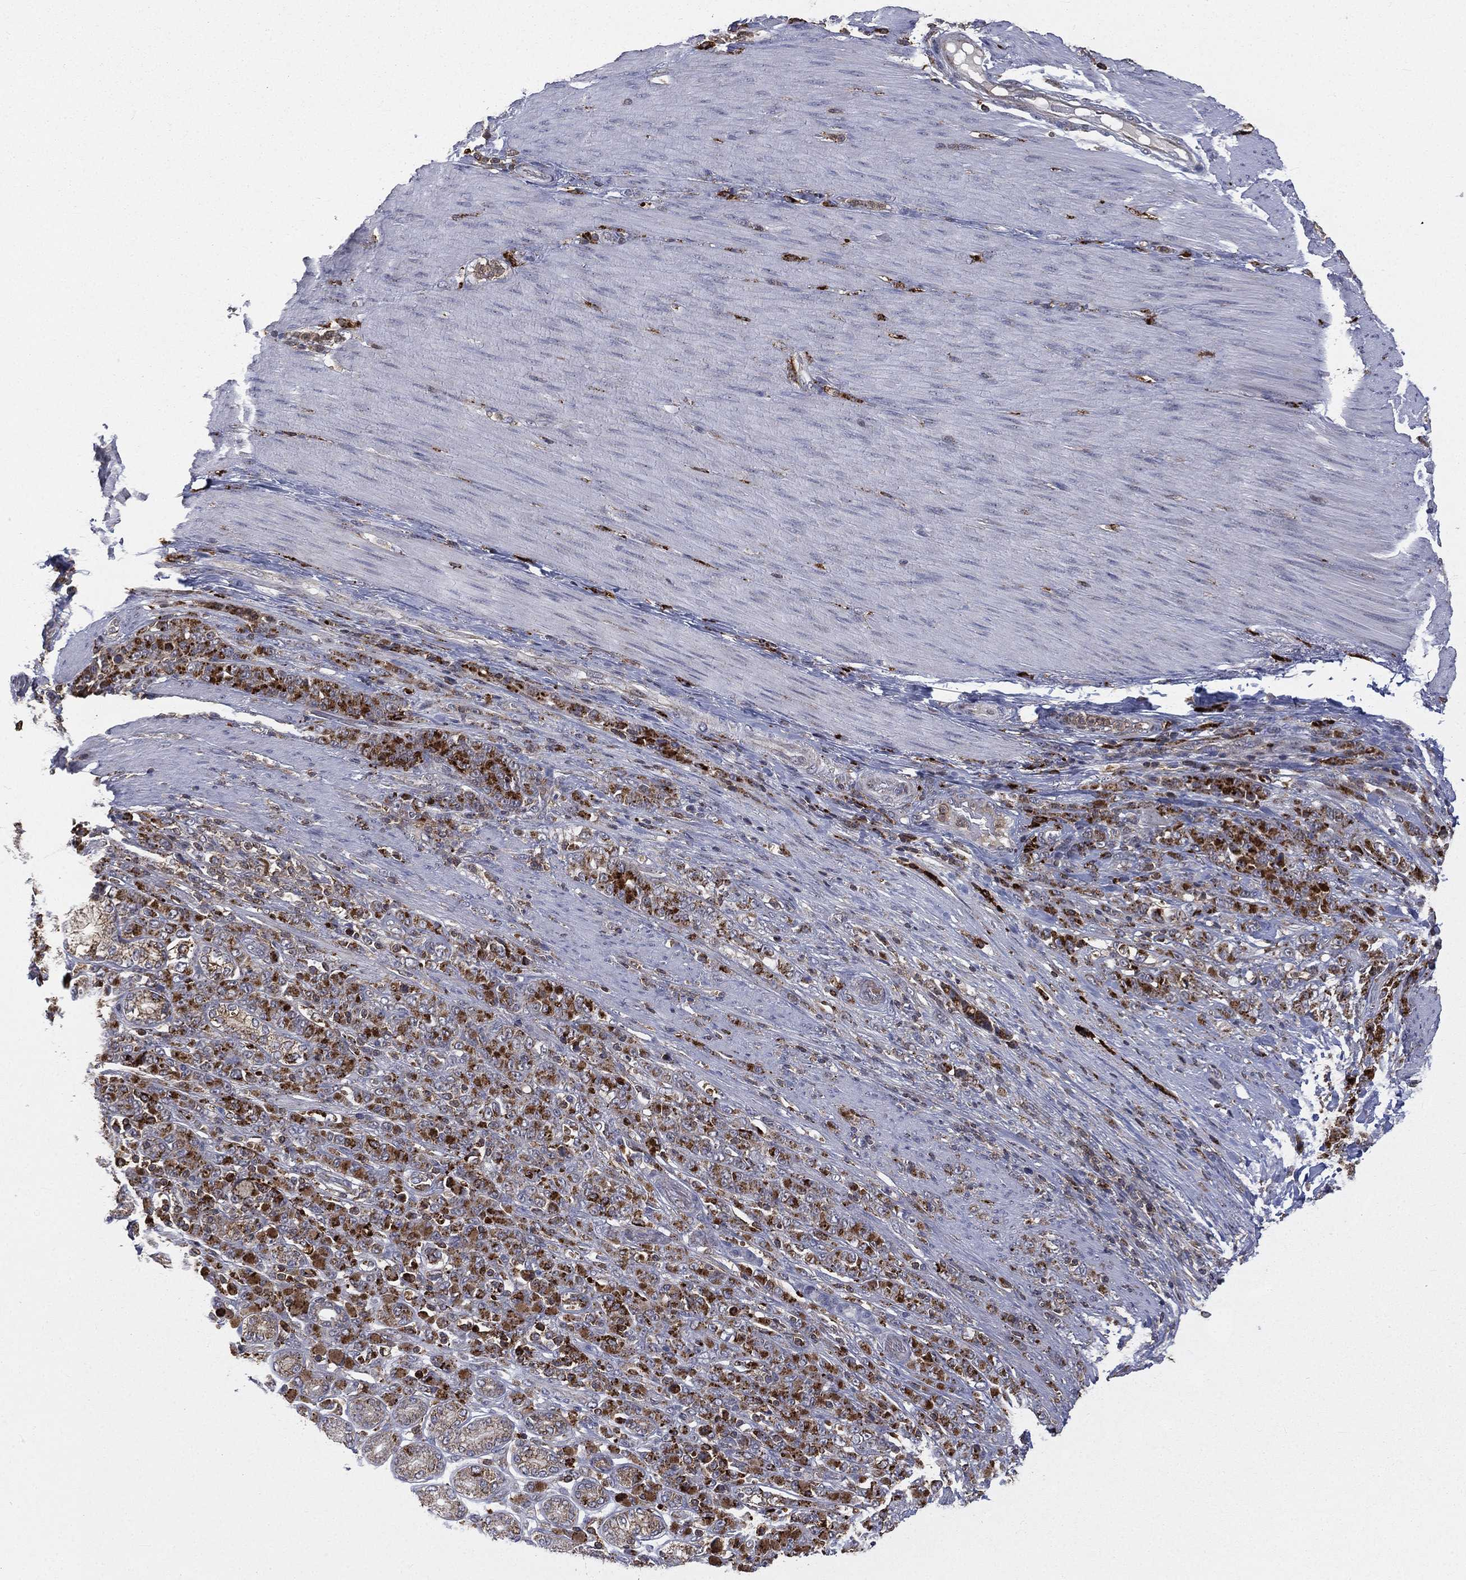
{"staining": {"intensity": "strong", "quantity": "25%-75%", "location": "cytoplasmic/membranous"}, "tissue": "stomach cancer", "cell_type": "Tumor cells", "image_type": "cancer", "snomed": [{"axis": "morphology", "description": "Normal tissue, NOS"}, {"axis": "morphology", "description": "Adenocarcinoma, NOS"}, {"axis": "topography", "description": "Stomach"}], "caption": "DAB immunohistochemical staining of human stomach cancer shows strong cytoplasmic/membranous protein positivity in about 25%-75% of tumor cells.", "gene": "RIN3", "patient": {"sex": "female", "age": 79}}